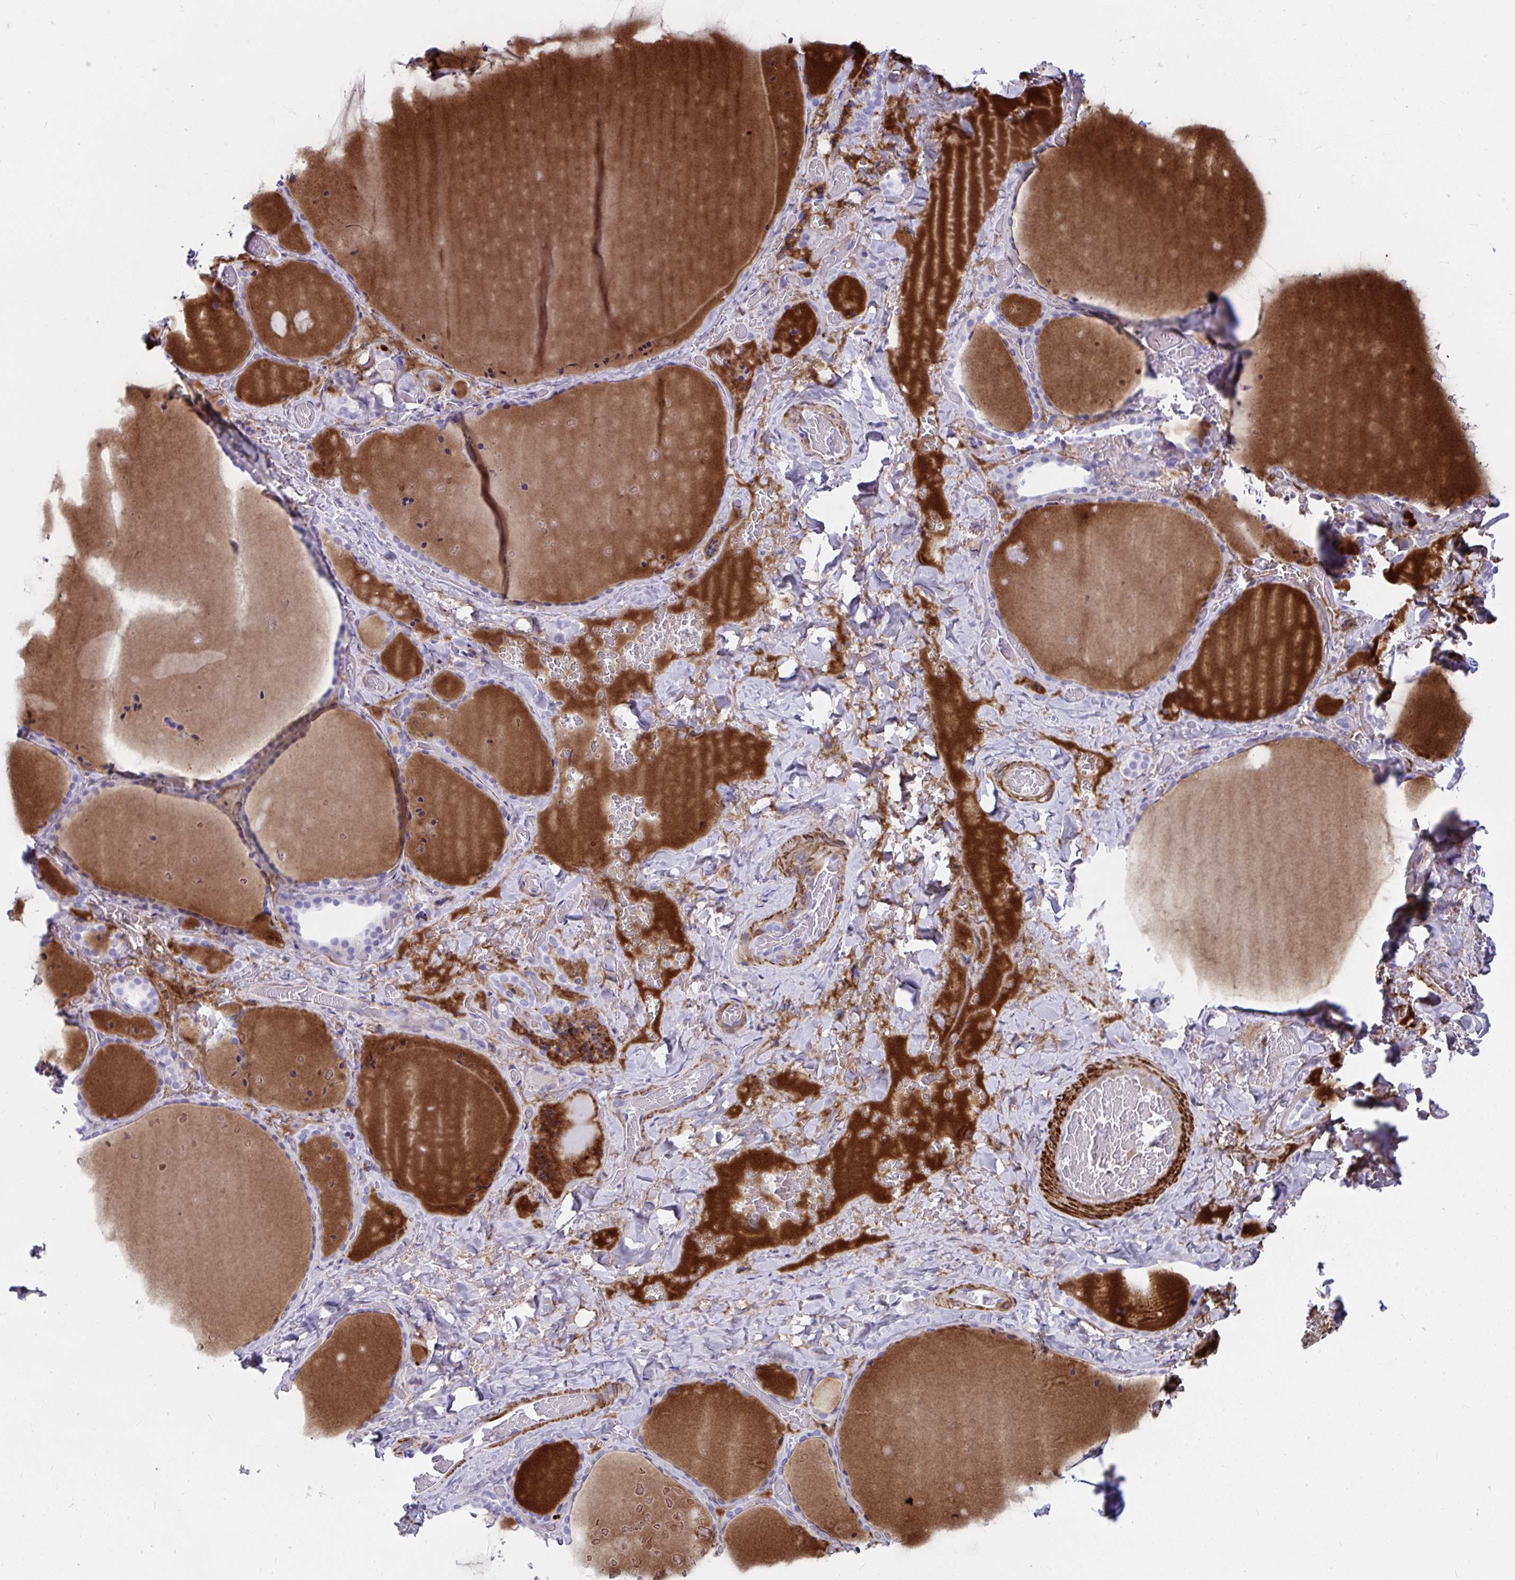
{"staining": {"intensity": "negative", "quantity": "none", "location": "none"}, "tissue": "thyroid gland", "cell_type": "Glandular cells", "image_type": "normal", "snomed": [{"axis": "morphology", "description": "Normal tissue, NOS"}, {"axis": "topography", "description": "Thyroid gland"}], "caption": "Immunohistochemical staining of benign thyroid gland exhibits no significant expression in glandular cells. (DAB immunohistochemistry, high magnification).", "gene": "GRXCR2", "patient": {"sex": "female", "age": 36}}